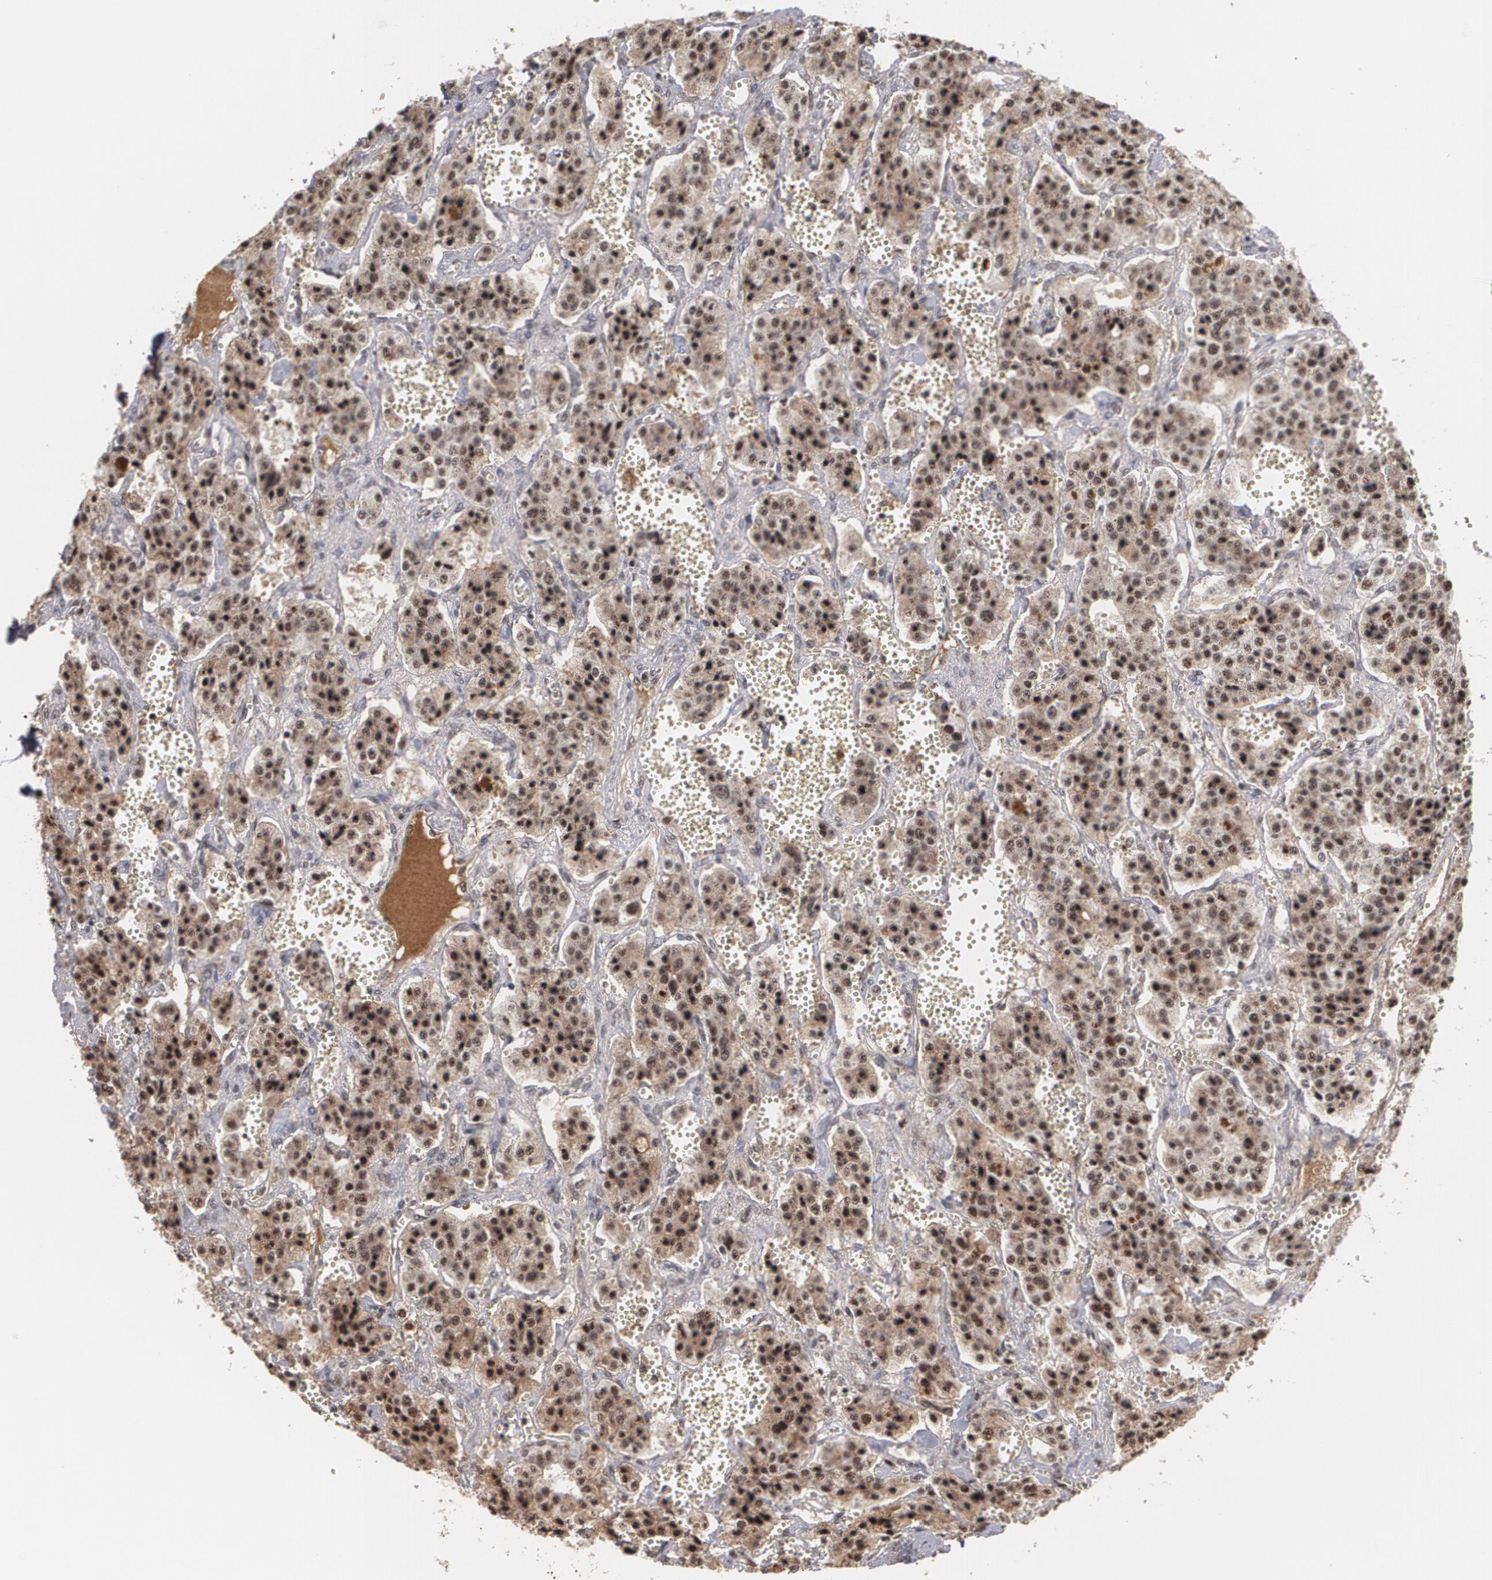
{"staining": {"intensity": "moderate", "quantity": ">75%", "location": "nuclear"}, "tissue": "carcinoid", "cell_type": "Tumor cells", "image_type": "cancer", "snomed": [{"axis": "morphology", "description": "Carcinoid, malignant, NOS"}, {"axis": "topography", "description": "Small intestine"}], "caption": "Carcinoid stained with DAB (3,3'-diaminobenzidine) immunohistochemistry (IHC) reveals medium levels of moderate nuclear positivity in approximately >75% of tumor cells.", "gene": "ZNF234", "patient": {"sex": "male", "age": 52}}